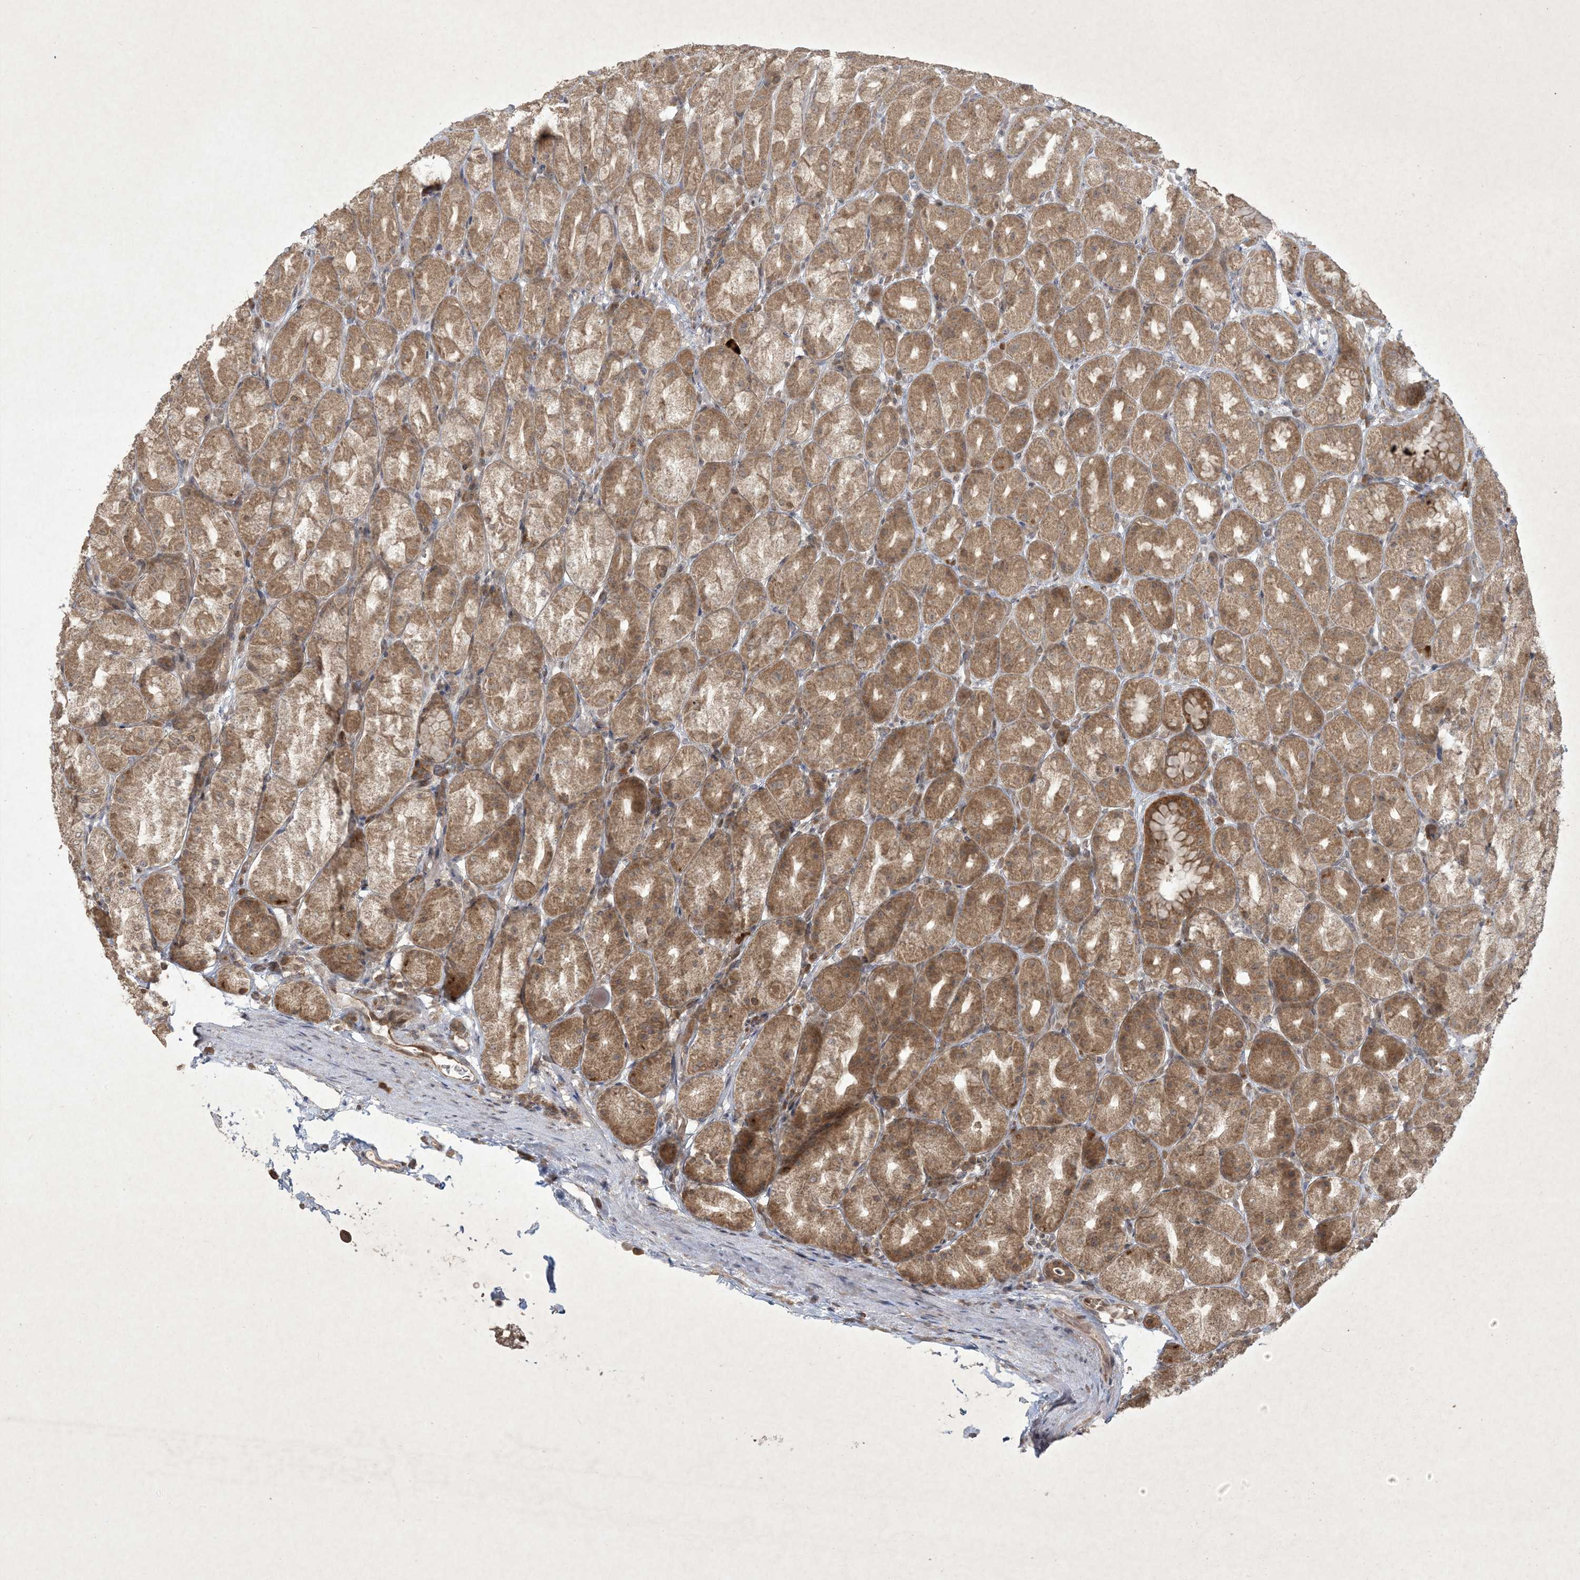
{"staining": {"intensity": "moderate", "quantity": ">75%", "location": "cytoplasmic/membranous"}, "tissue": "stomach", "cell_type": "Glandular cells", "image_type": "normal", "snomed": [{"axis": "morphology", "description": "Normal tissue, NOS"}, {"axis": "topography", "description": "Stomach, upper"}], "caption": "Glandular cells reveal medium levels of moderate cytoplasmic/membranous staining in about >75% of cells in unremarkable human stomach. (Stains: DAB (3,3'-diaminobenzidine) in brown, nuclei in blue, Microscopy: brightfield microscopy at high magnification).", "gene": "NRBP2", "patient": {"sex": "male", "age": 68}}